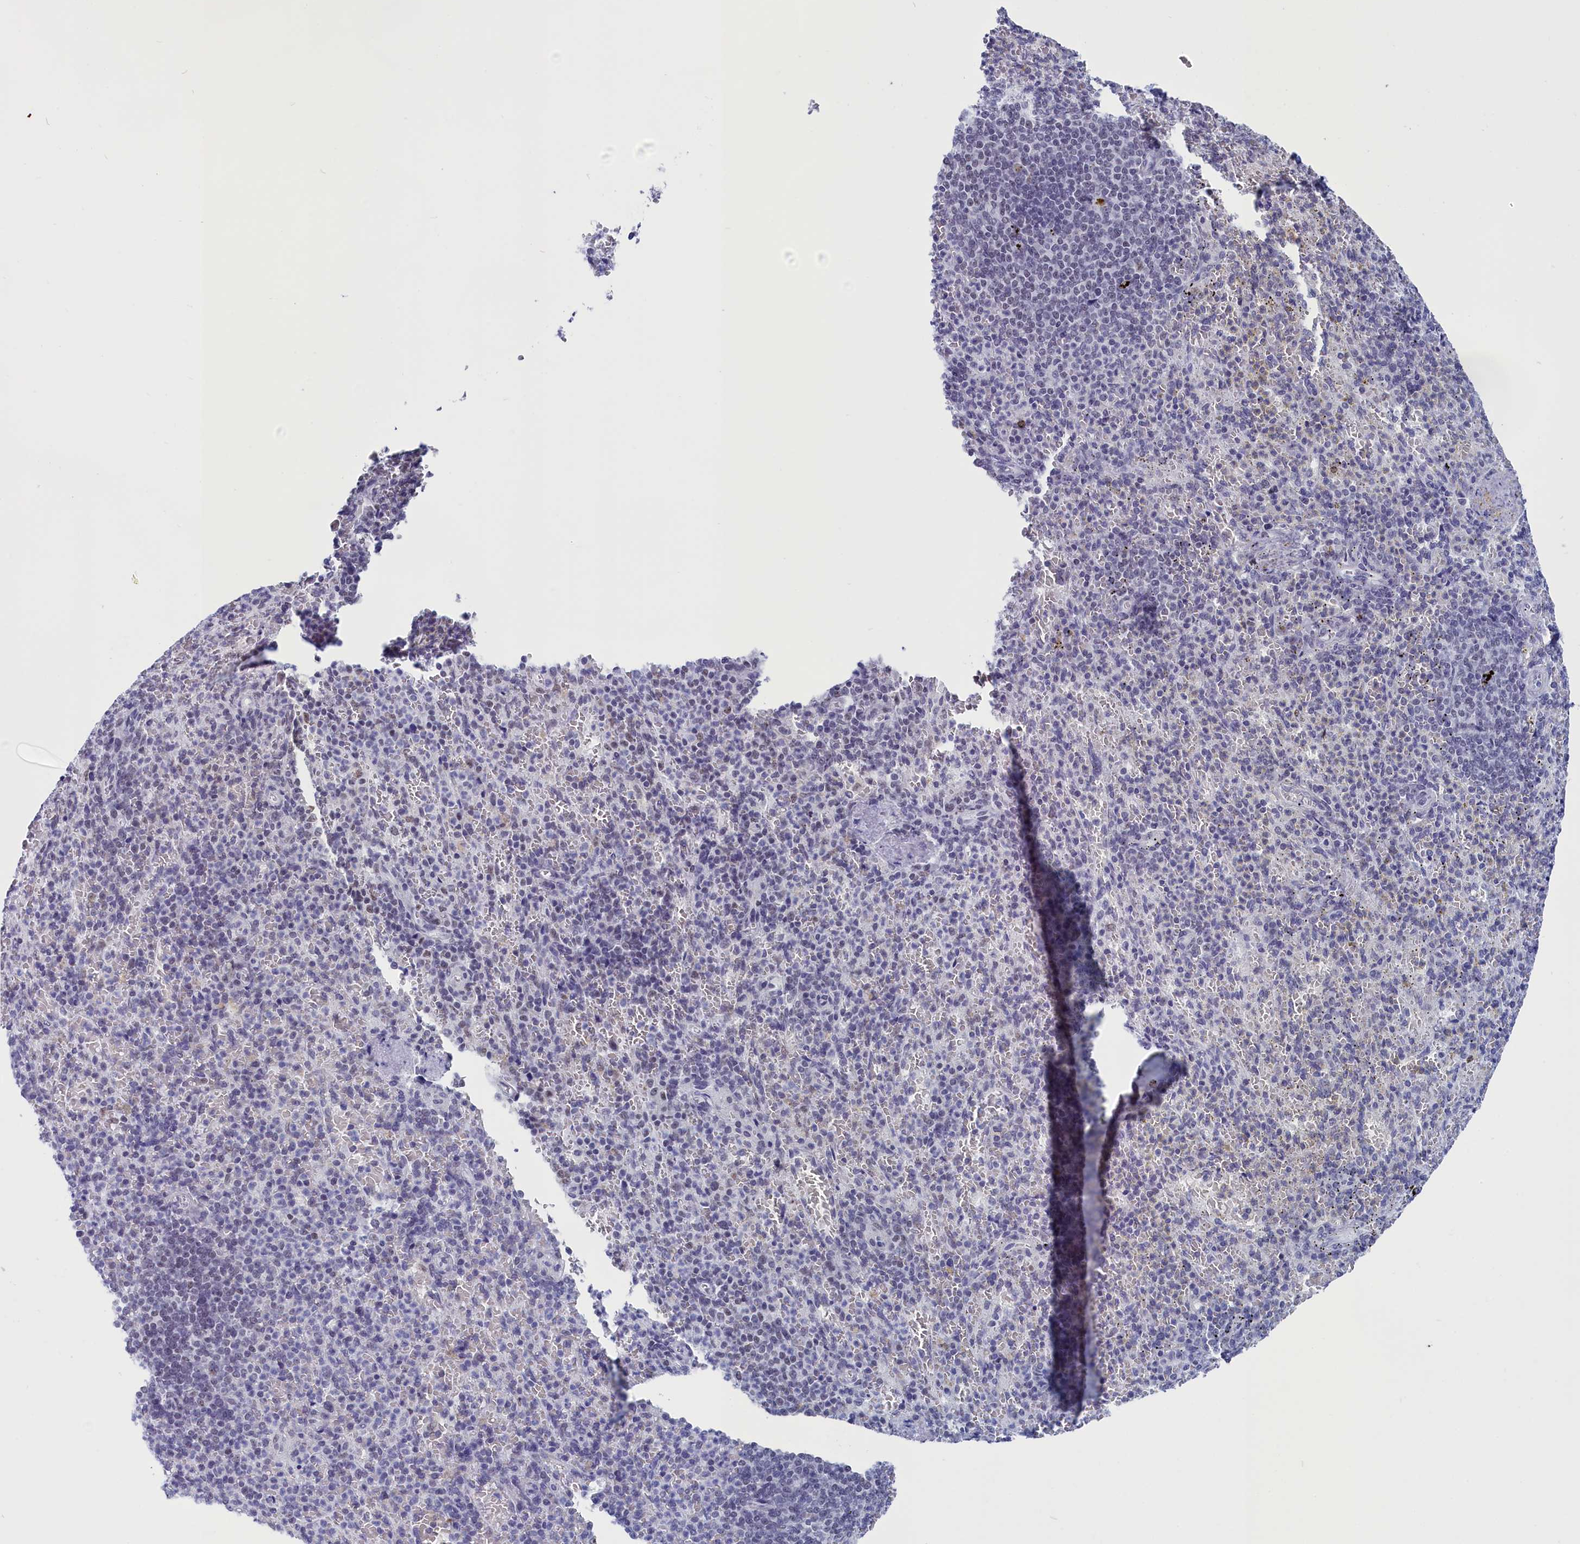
{"staining": {"intensity": "weak", "quantity": "25%-75%", "location": "nuclear"}, "tissue": "spleen", "cell_type": "Cells in red pulp", "image_type": "normal", "snomed": [{"axis": "morphology", "description": "Normal tissue, NOS"}, {"axis": "topography", "description": "Spleen"}], "caption": "Benign spleen reveals weak nuclear staining in approximately 25%-75% of cells in red pulp The staining was performed using DAB (3,3'-diaminobenzidine) to visualize the protein expression in brown, while the nuclei were stained in blue with hematoxylin (Magnification: 20x)..", "gene": "CD2BP2", "patient": {"sex": "female", "age": 74}}